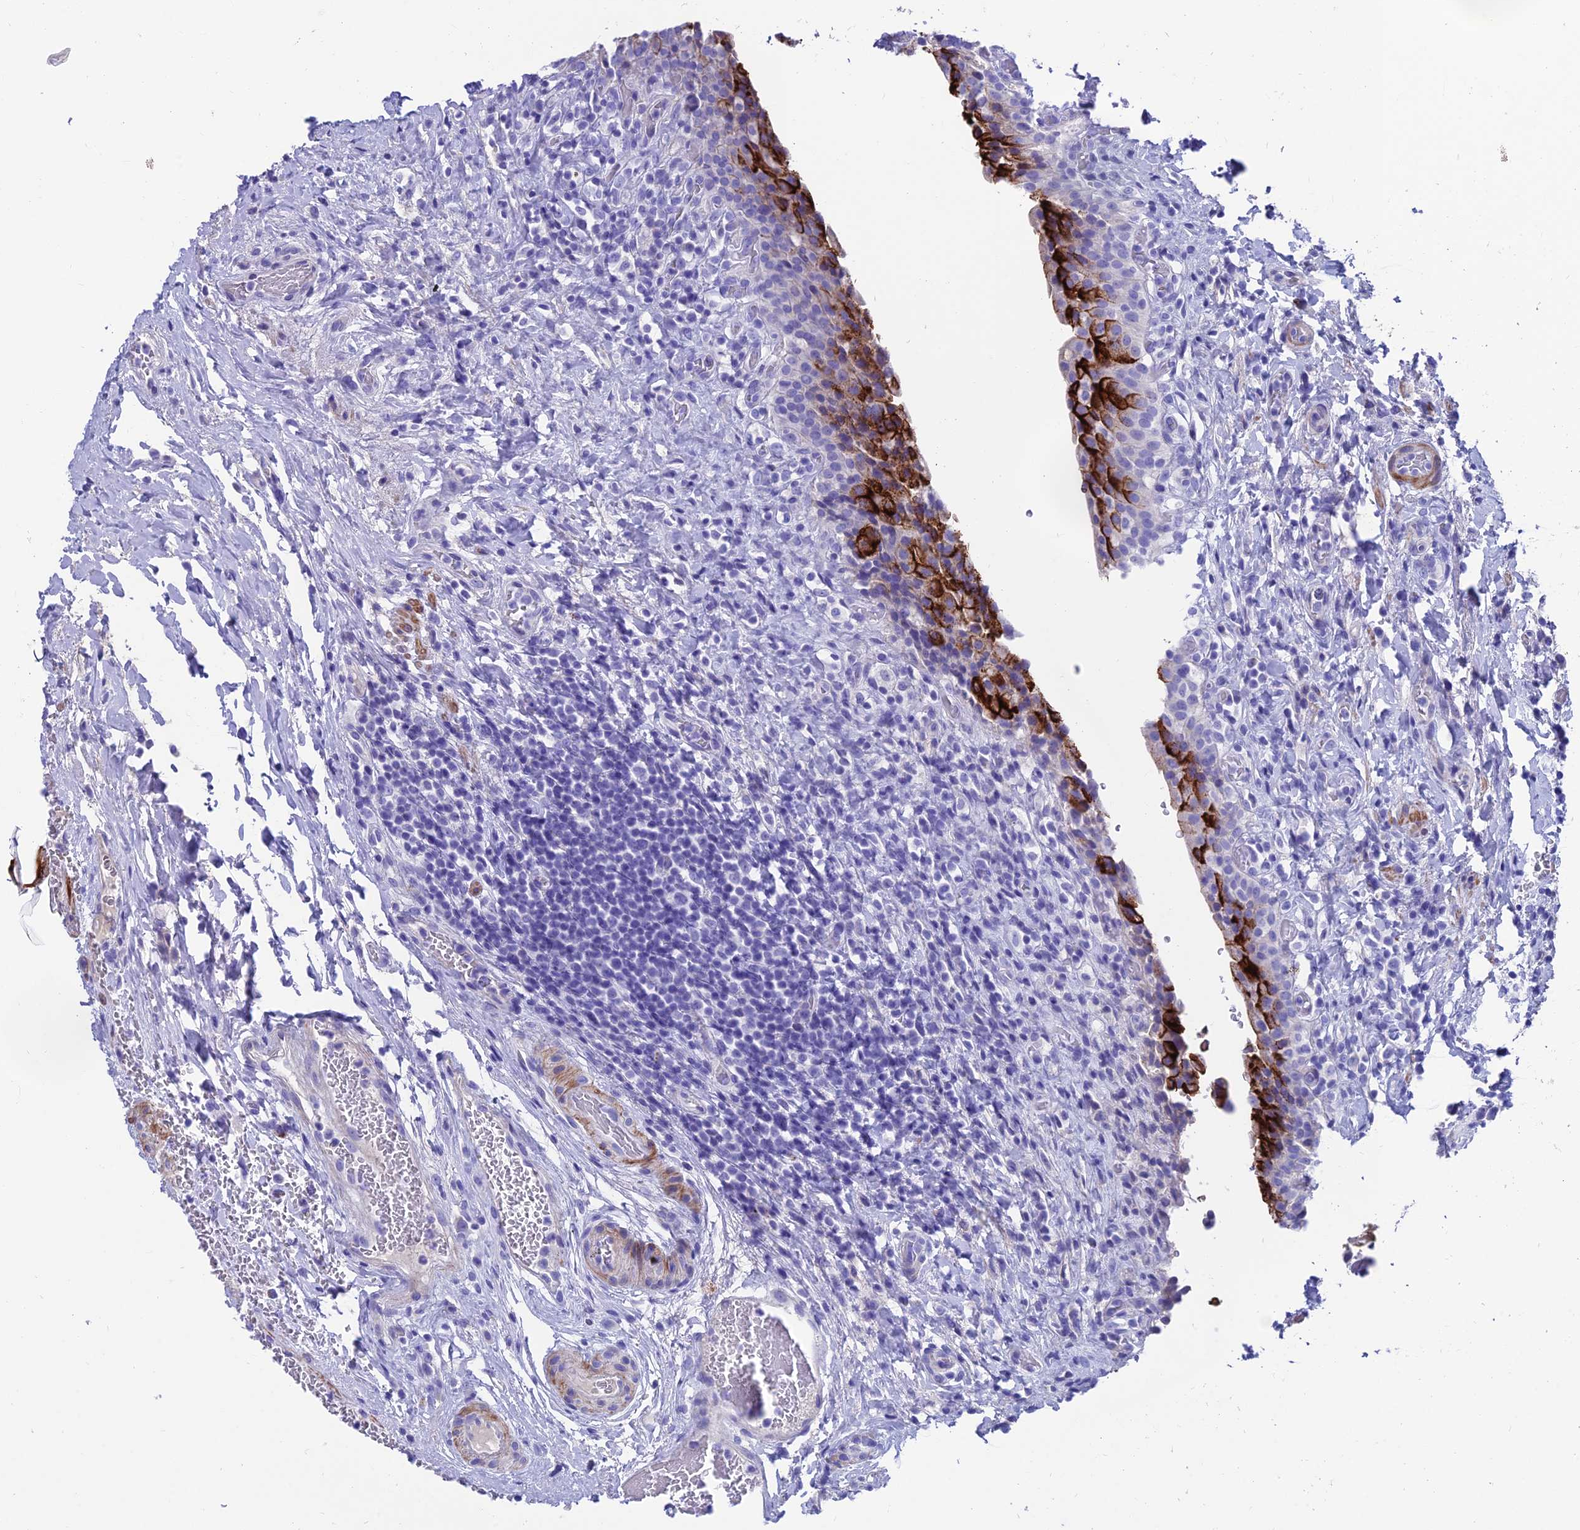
{"staining": {"intensity": "strong", "quantity": "25%-75%", "location": "cytoplasmic/membranous"}, "tissue": "urinary bladder", "cell_type": "Urothelial cells", "image_type": "normal", "snomed": [{"axis": "morphology", "description": "Normal tissue, NOS"}, {"axis": "morphology", "description": "Inflammation, NOS"}, {"axis": "topography", "description": "Urinary bladder"}], "caption": "The immunohistochemical stain labels strong cytoplasmic/membranous staining in urothelial cells of normal urinary bladder.", "gene": "GNG11", "patient": {"sex": "male", "age": 64}}